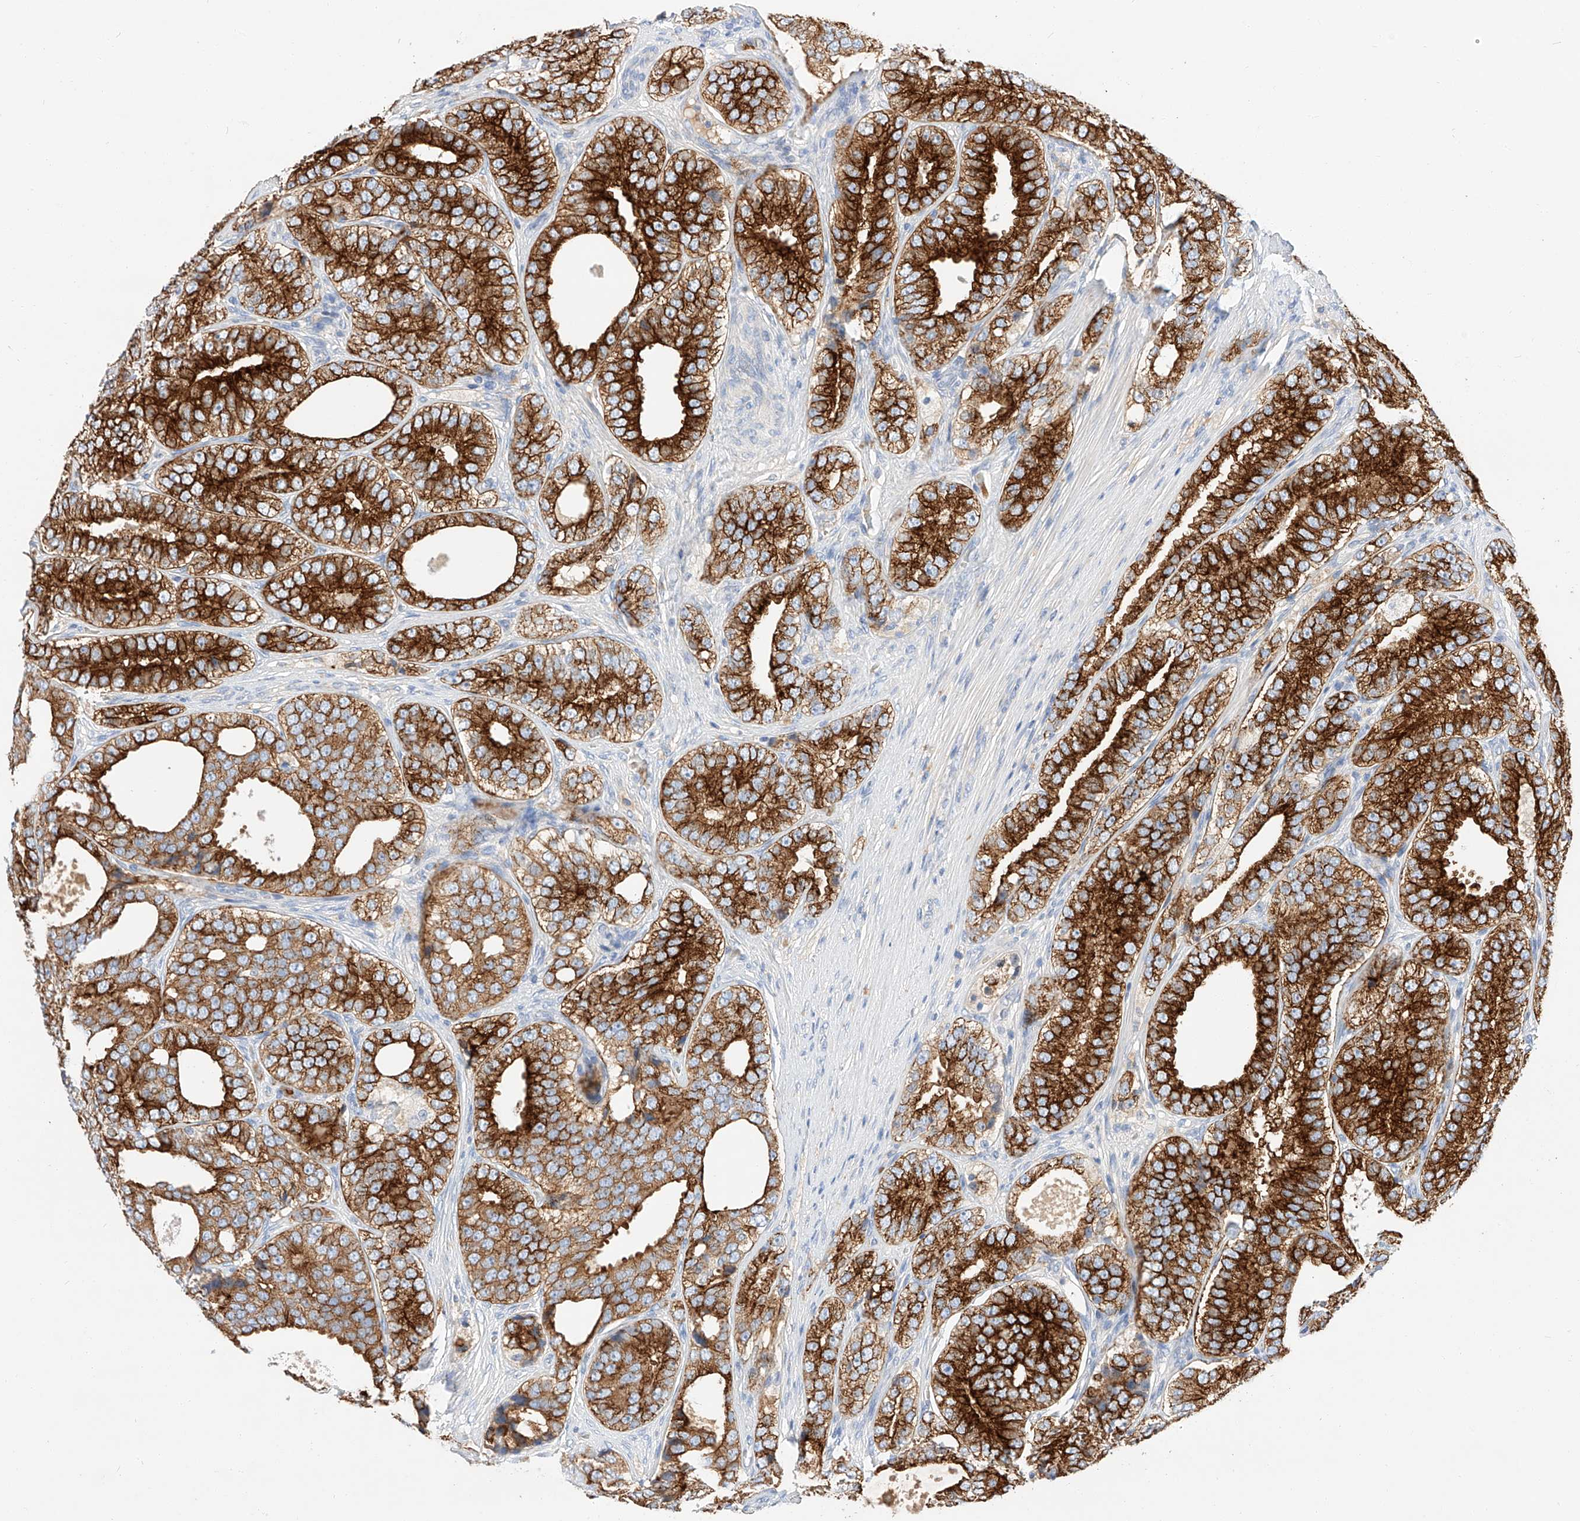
{"staining": {"intensity": "strong", "quantity": ">75%", "location": "cytoplasmic/membranous"}, "tissue": "prostate cancer", "cell_type": "Tumor cells", "image_type": "cancer", "snomed": [{"axis": "morphology", "description": "Adenocarcinoma, High grade"}, {"axis": "topography", "description": "Prostate"}], "caption": "Protein staining of adenocarcinoma (high-grade) (prostate) tissue reveals strong cytoplasmic/membranous staining in about >75% of tumor cells.", "gene": "MAP7", "patient": {"sex": "male", "age": 56}}